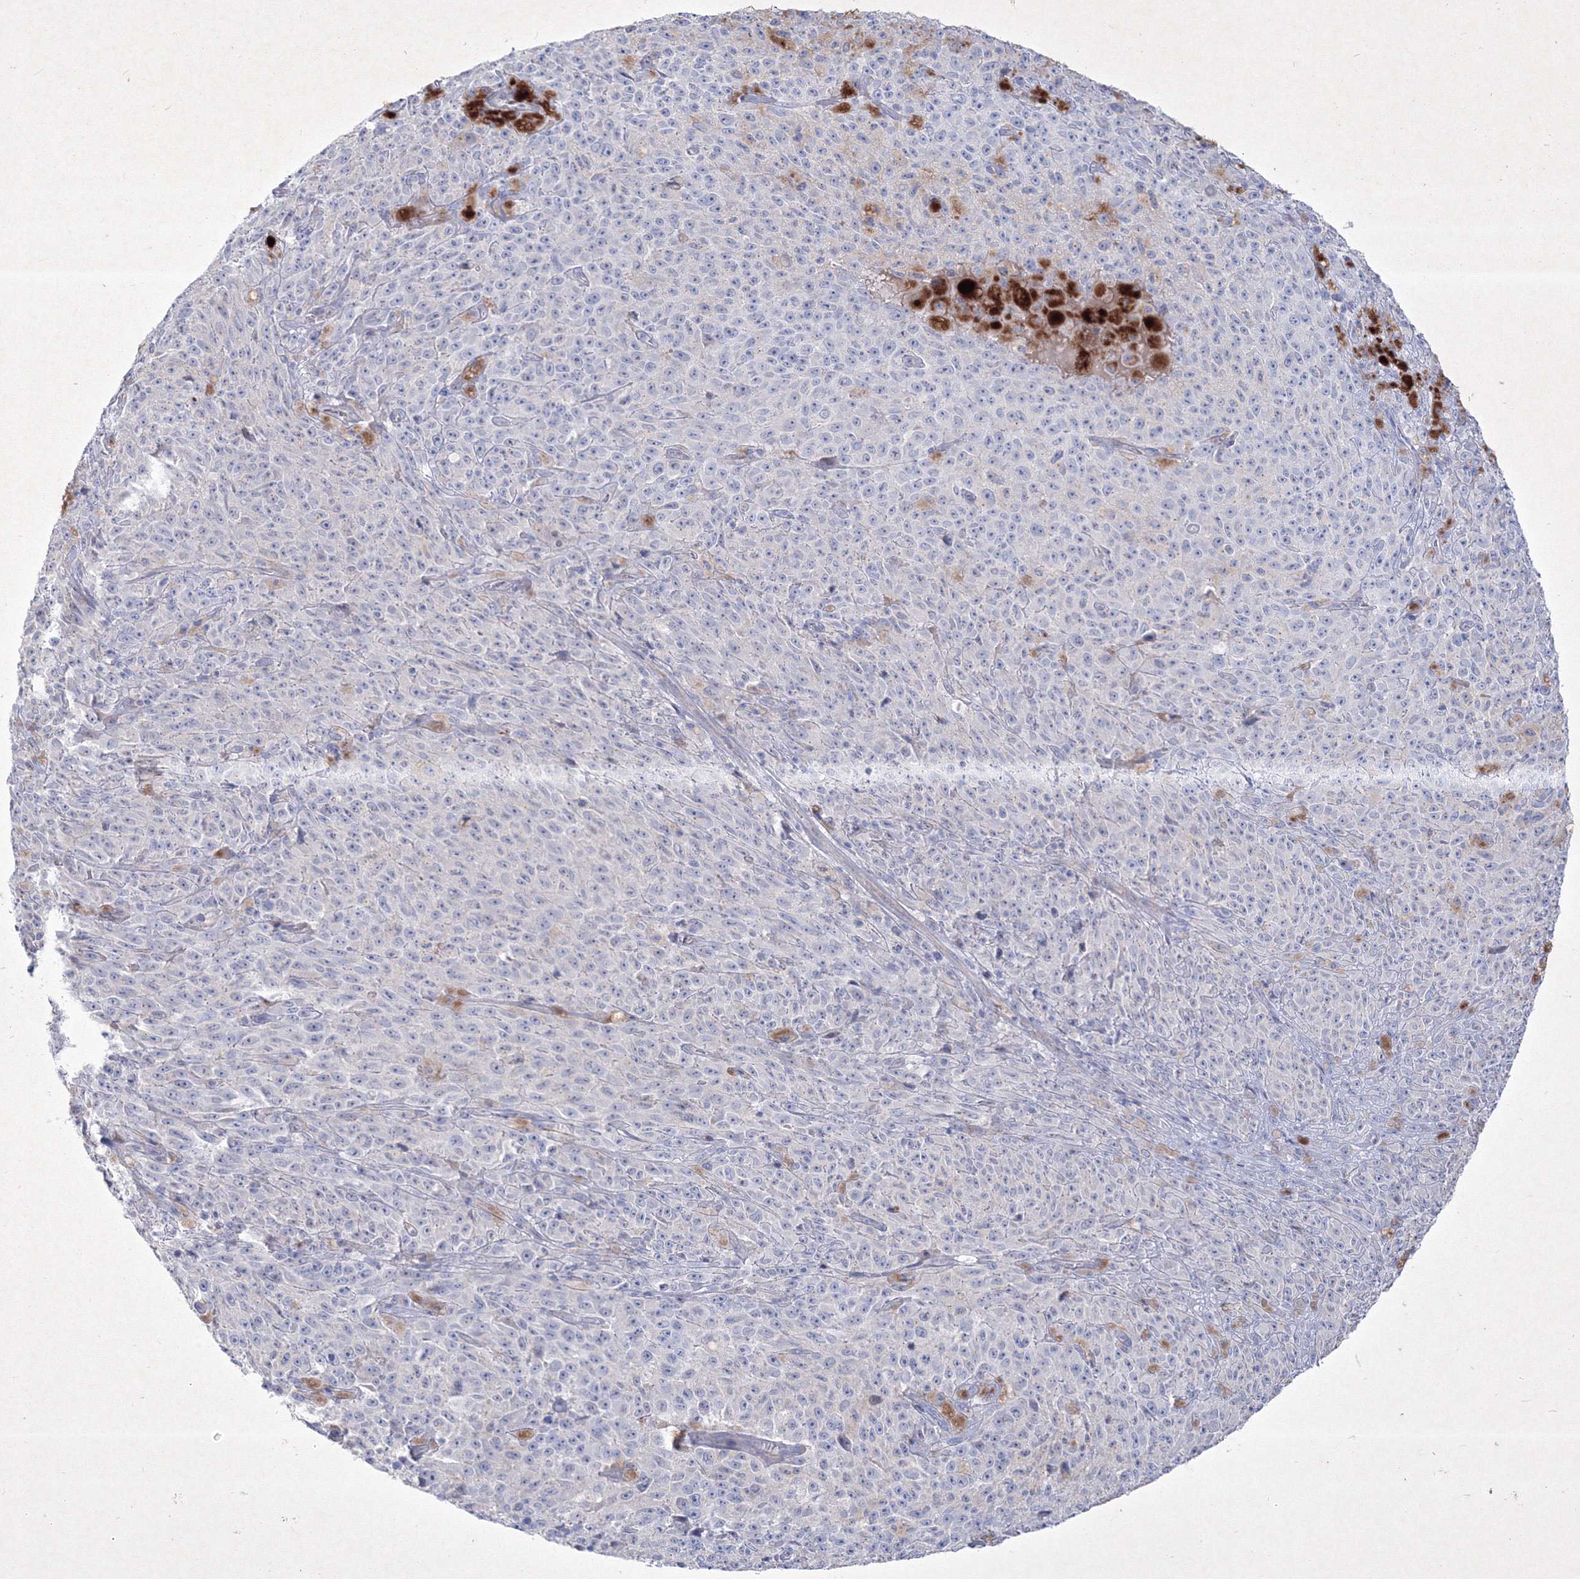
{"staining": {"intensity": "negative", "quantity": "none", "location": "none"}, "tissue": "melanoma", "cell_type": "Tumor cells", "image_type": "cancer", "snomed": [{"axis": "morphology", "description": "Malignant melanoma, NOS"}, {"axis": "topography", "description": "Skin"}], "caption": "Immunohistochemical staining of malignant melanoma displays no significant positivity in tumor cells.", "gene": "TMEM139", "patient": {"sex": "female", "age": 82}}